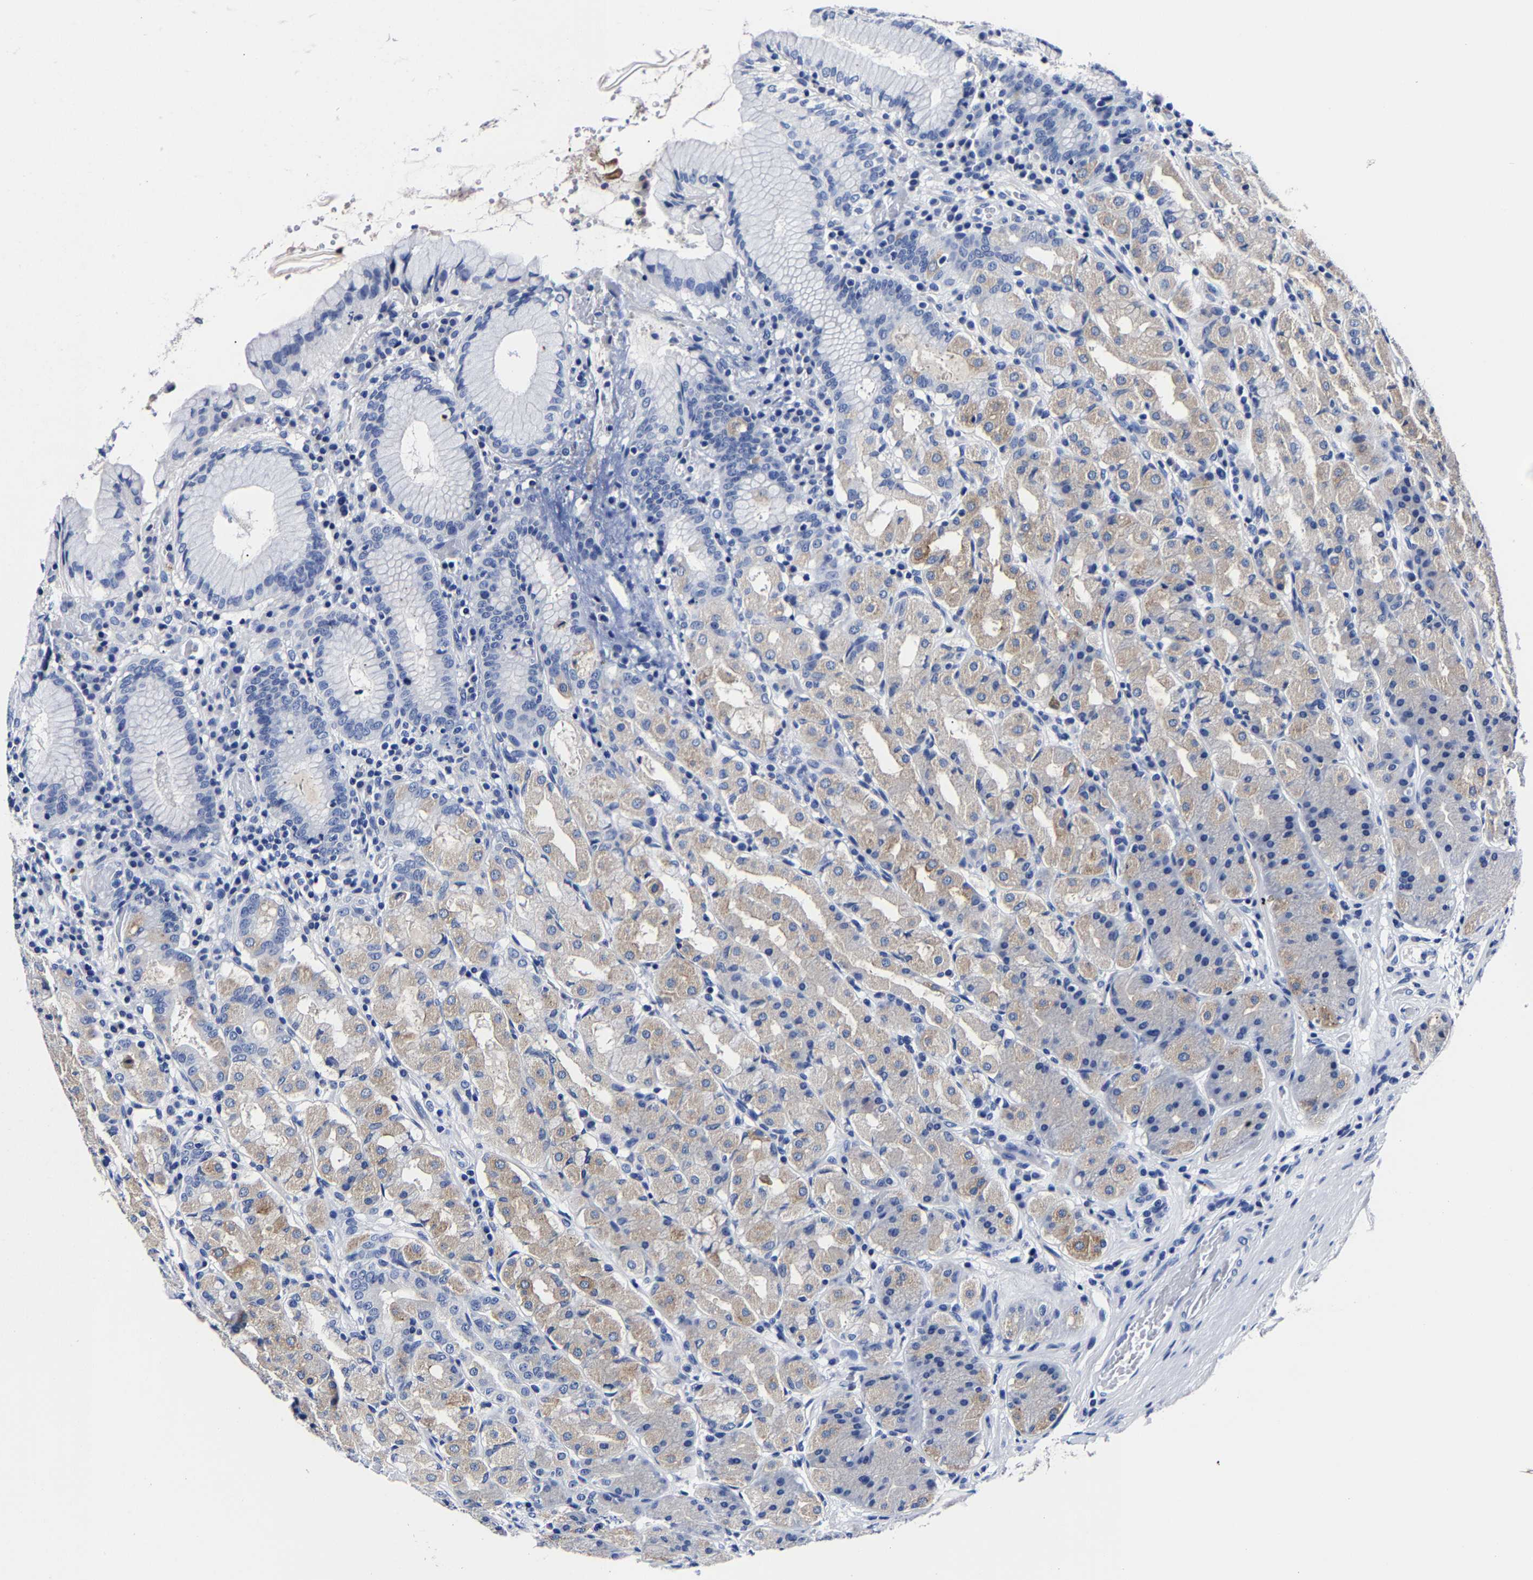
{"staining": {"intensity": "weak", "quantity": "<25%", "location": "cytoplasmic/membranous"}, "tissue": "stomach", "cell_type": "Glandular cells", "image_type": "normal", "snomed": [{"axis": "morphology", "description": "Normal tissue, NOS"}, {"axis": "topography", "description": "Stomach"}, {"axis": "topography", "description": "Stomach, lower"}], "caption": "This is an IHC histopathology image of benign human stomach. There is no positivity in glandular cells.", "gene": "CPA2", "patient": {"sex": "female", "age": 56}}